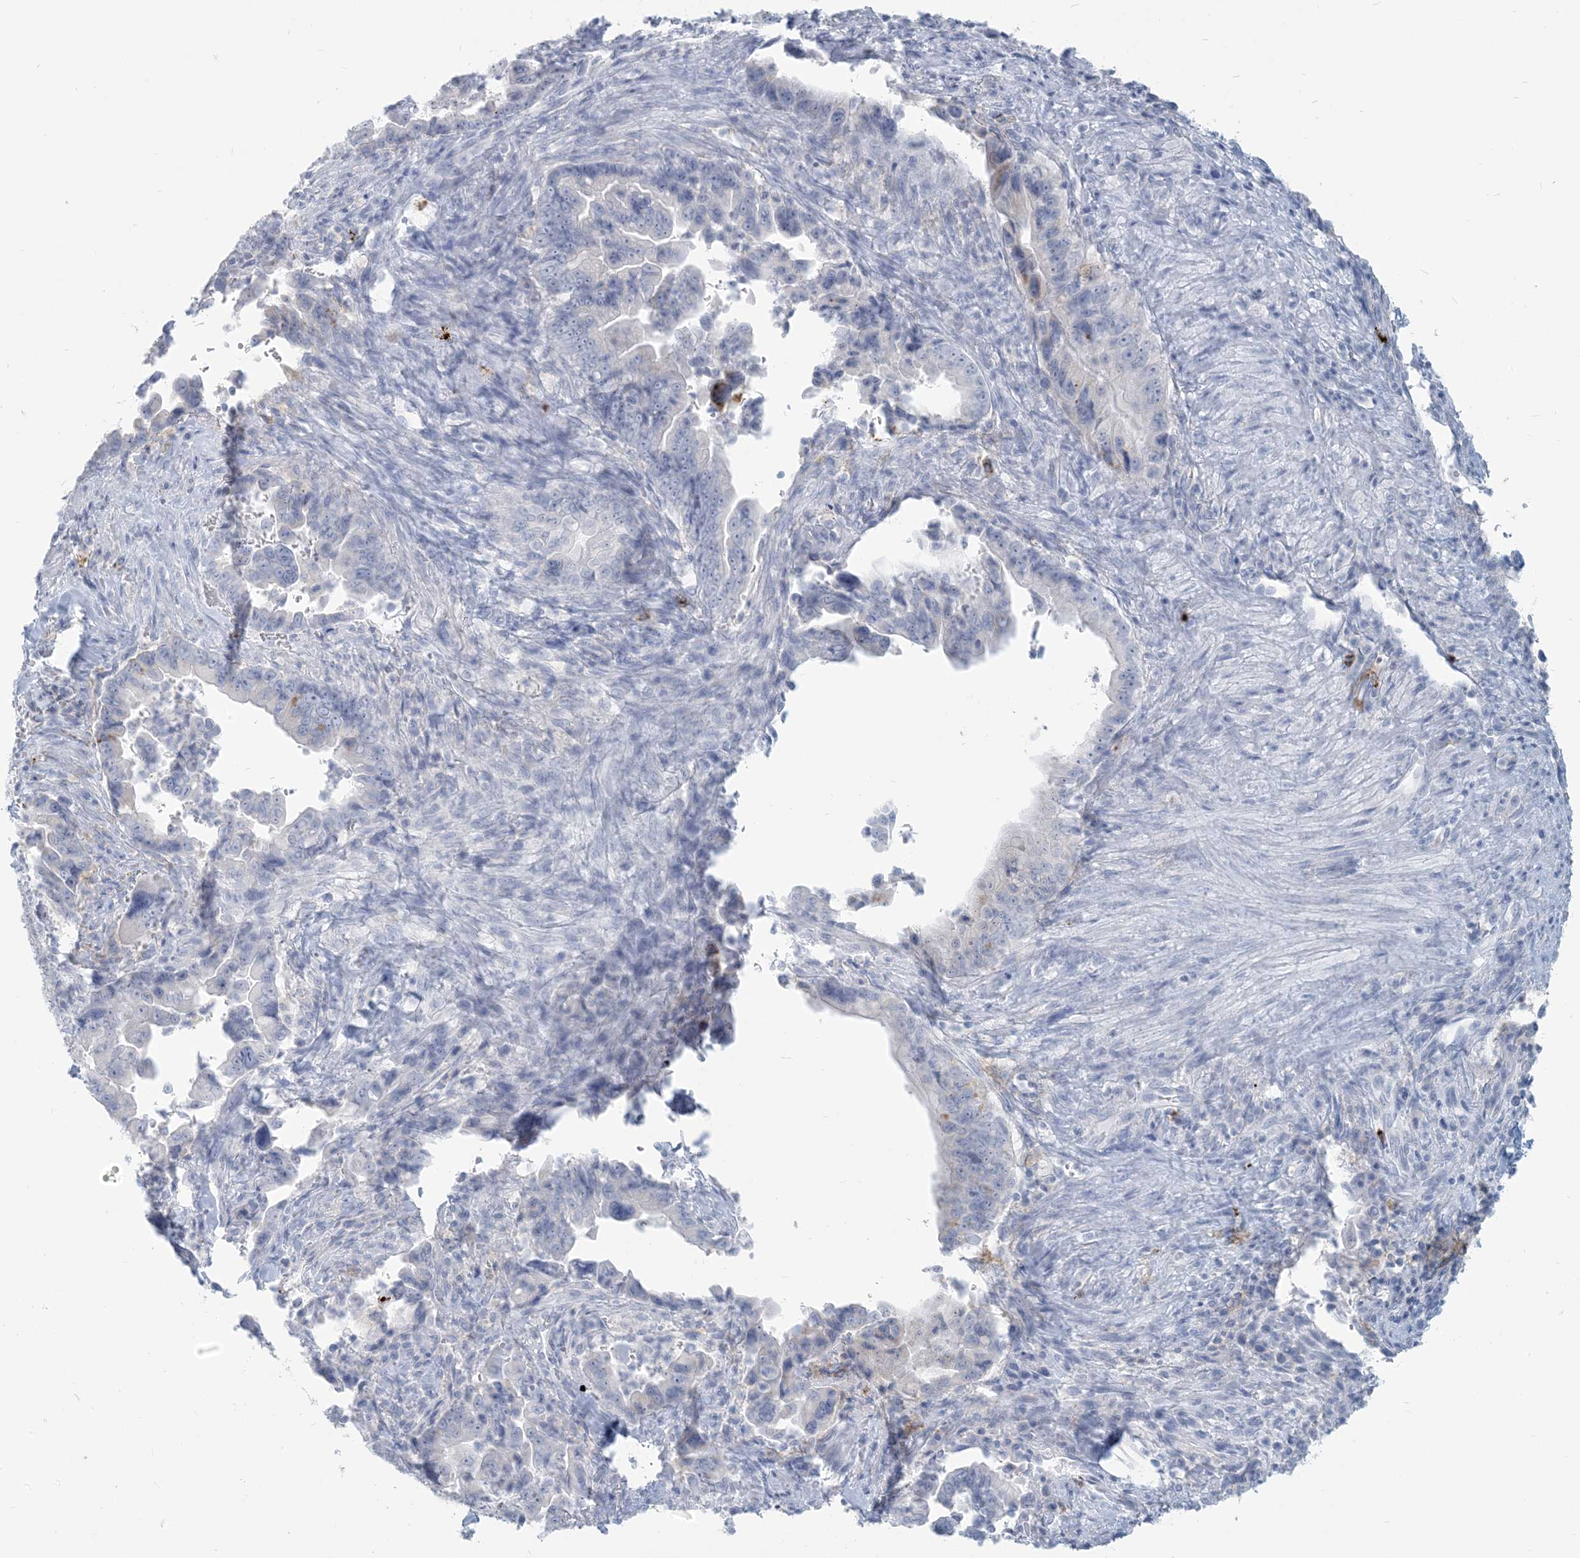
{"staining": {"intensity": "negative", "quantity": "none", "location": "none"}, "tissue": "pancreatic cancer", "cell_type": "Tumor cells", "image_type": "cancer", "snomed": [{"axis": "morphology", "description": "Adenocarcinoma, NOS"}, {"axis": "topography", "description": "Pancreas"}], "caption": "Human adenocarcinoma (pancreatic) stained for a protein using immunohistochemistry exhibits no staining in tumor cells.", "gene": "HLA-DRB1", "patient": {"sex": "male", "age": 70}}